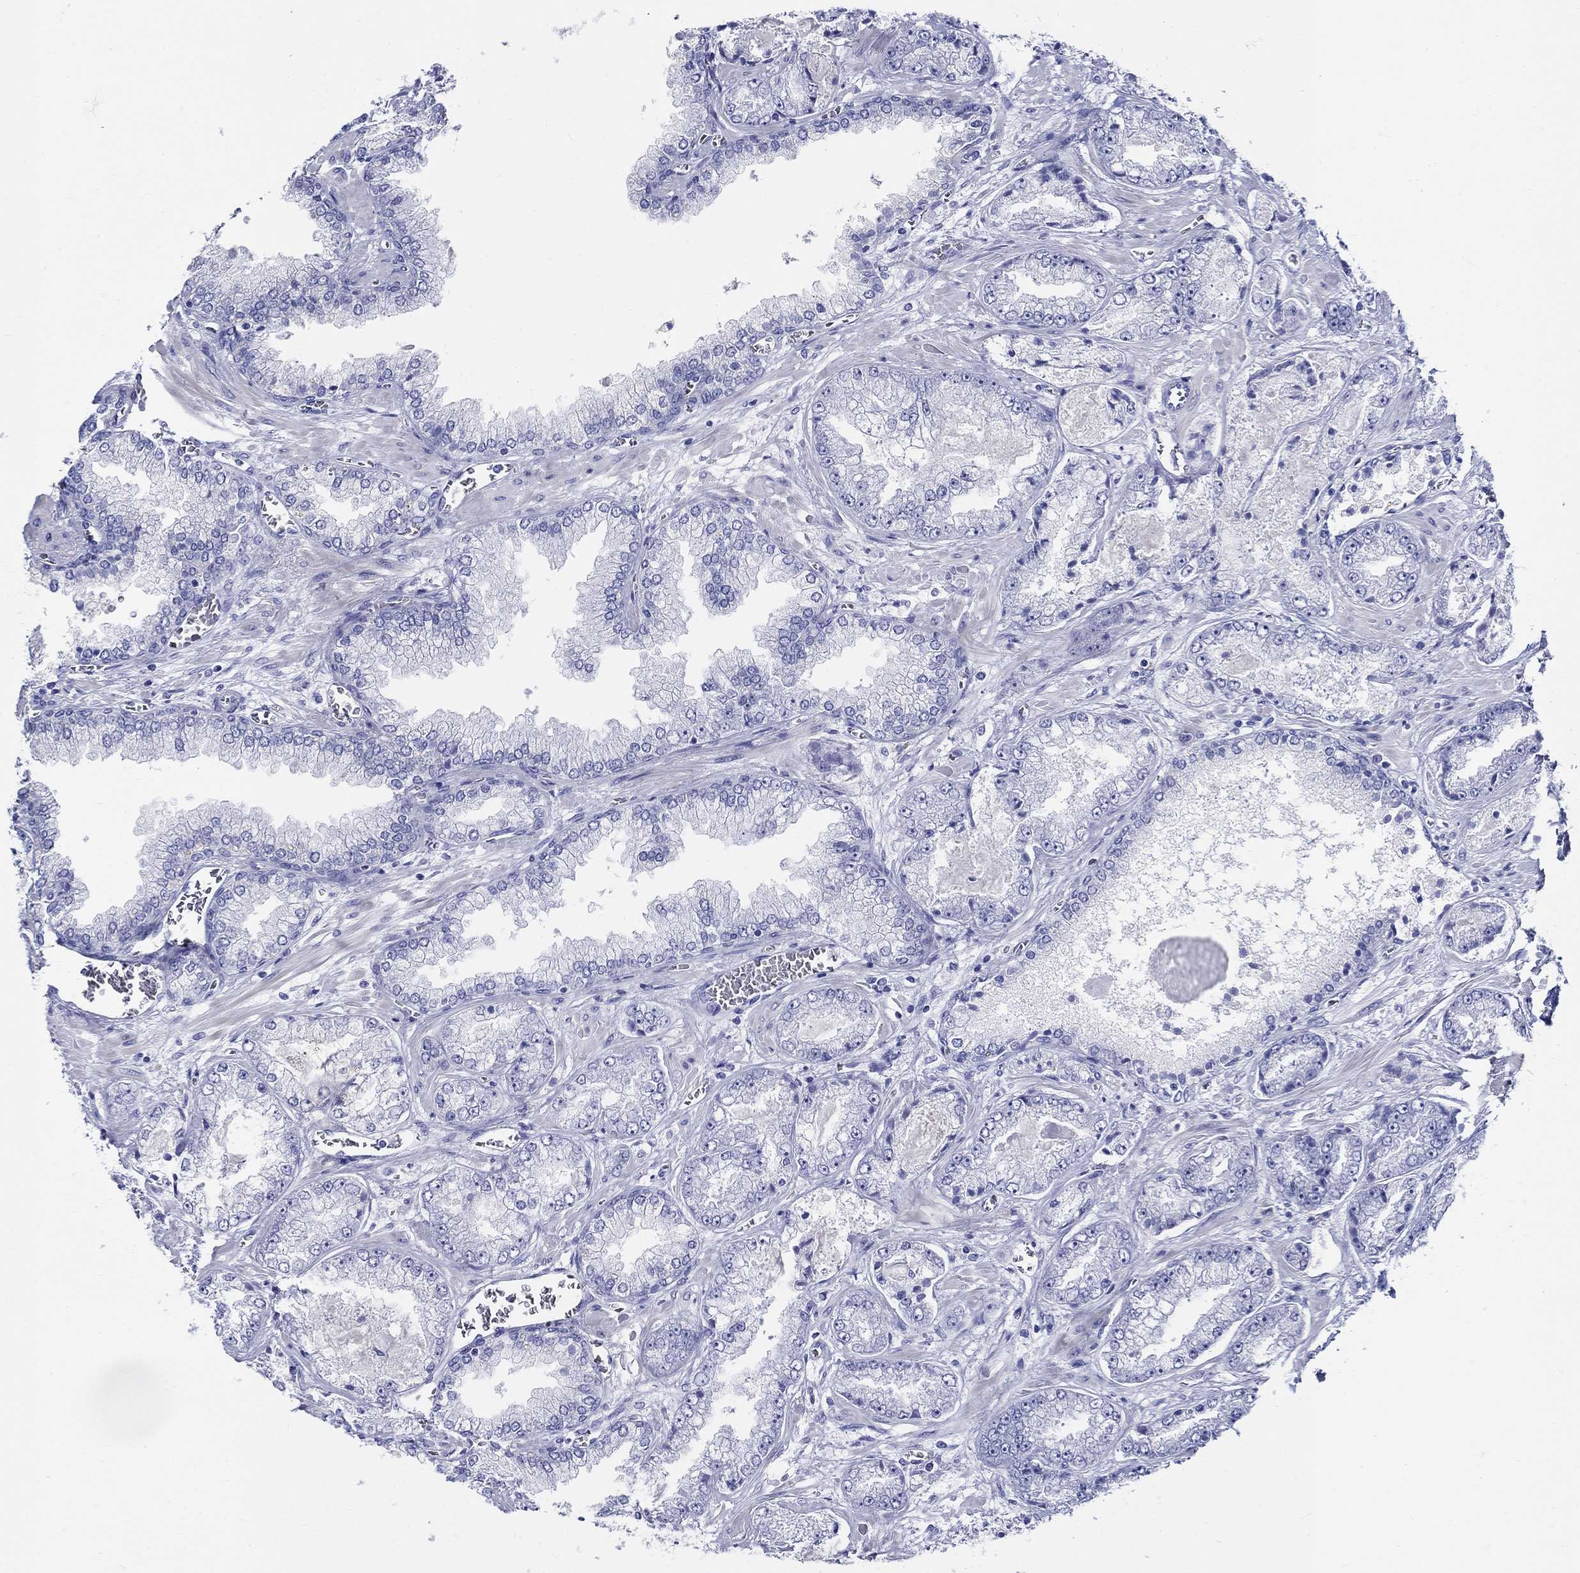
{"staining": {"intensity": "negative", "quantity": "none", "location": "none"}, "tissue": "prostate cancer", "cell_type": "Tumor cells", "image_type": "cancer", "snomed": [{"axis": "morphology", "description": "Adenocarcinoma, Low grade"}, {"axis": "topography", "description": "Prostate"}], "caption": "Immunohistochemistry histopathology image of human prostate adenocarcinoma (low-grade) stained for a protein (brown), which reveals no expression in tumor cells.", "gene": "CRYGS", "patient": {"sex": "male", "age": 57}}